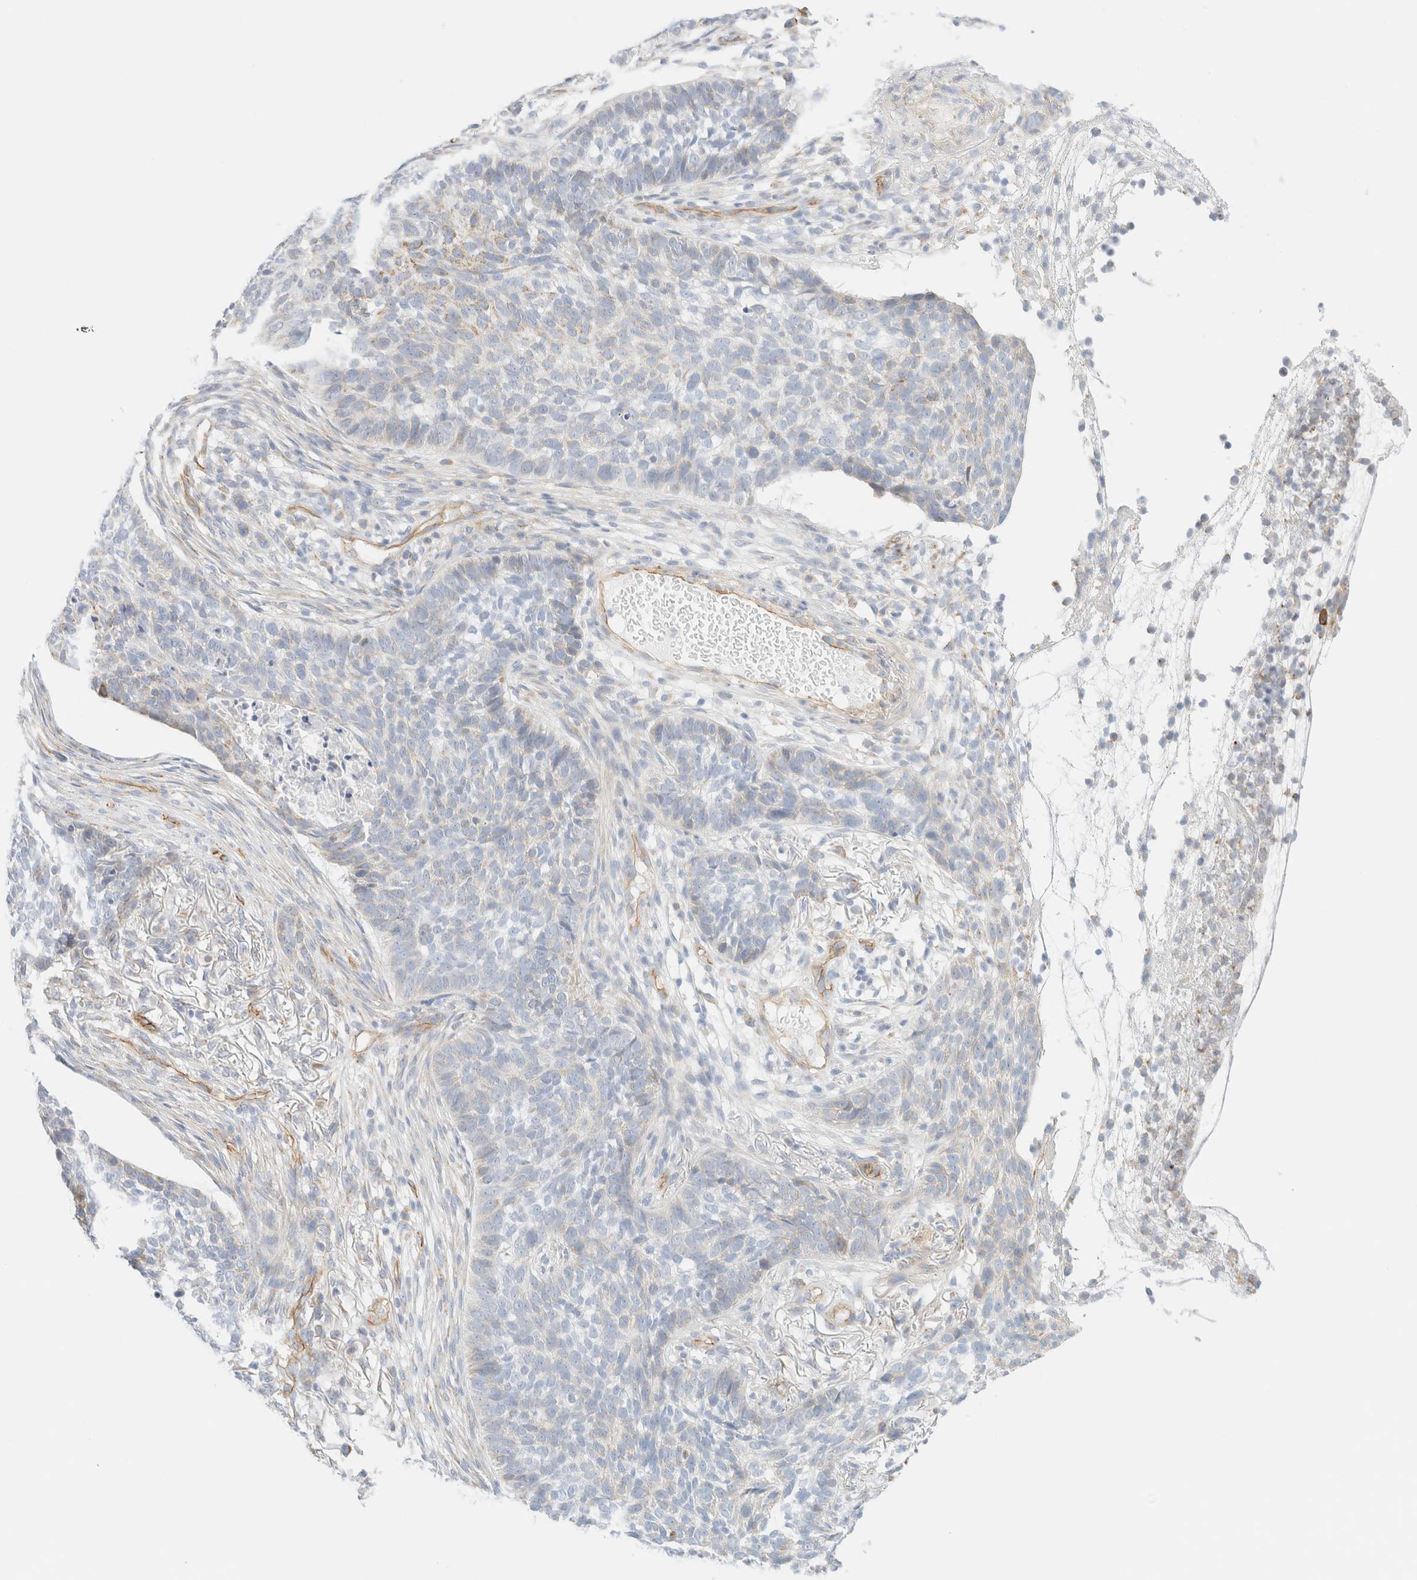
{"staining": {"intensity": "weak", "quantity": "<25%", "location": "cytoplasmic/membranous"}, "tissue": "skin cancer", "cell_type": "Tumor cells", "image_type": "cancer", "snomed": [{"axis": "morphology", "description": "Basal cell carcinoma"}, {"axis": "topography", "description": "Skin"}], "caption": "An image of human skin cancer (basal cell carcinoma) is negative for staining in tumor cells. The staining is performed using DAB brown chromogen with nuclei counter-stained in using hematoxylin.", "gene": "CYB5R4", "patient": {"sex": "male", "age": 85}}